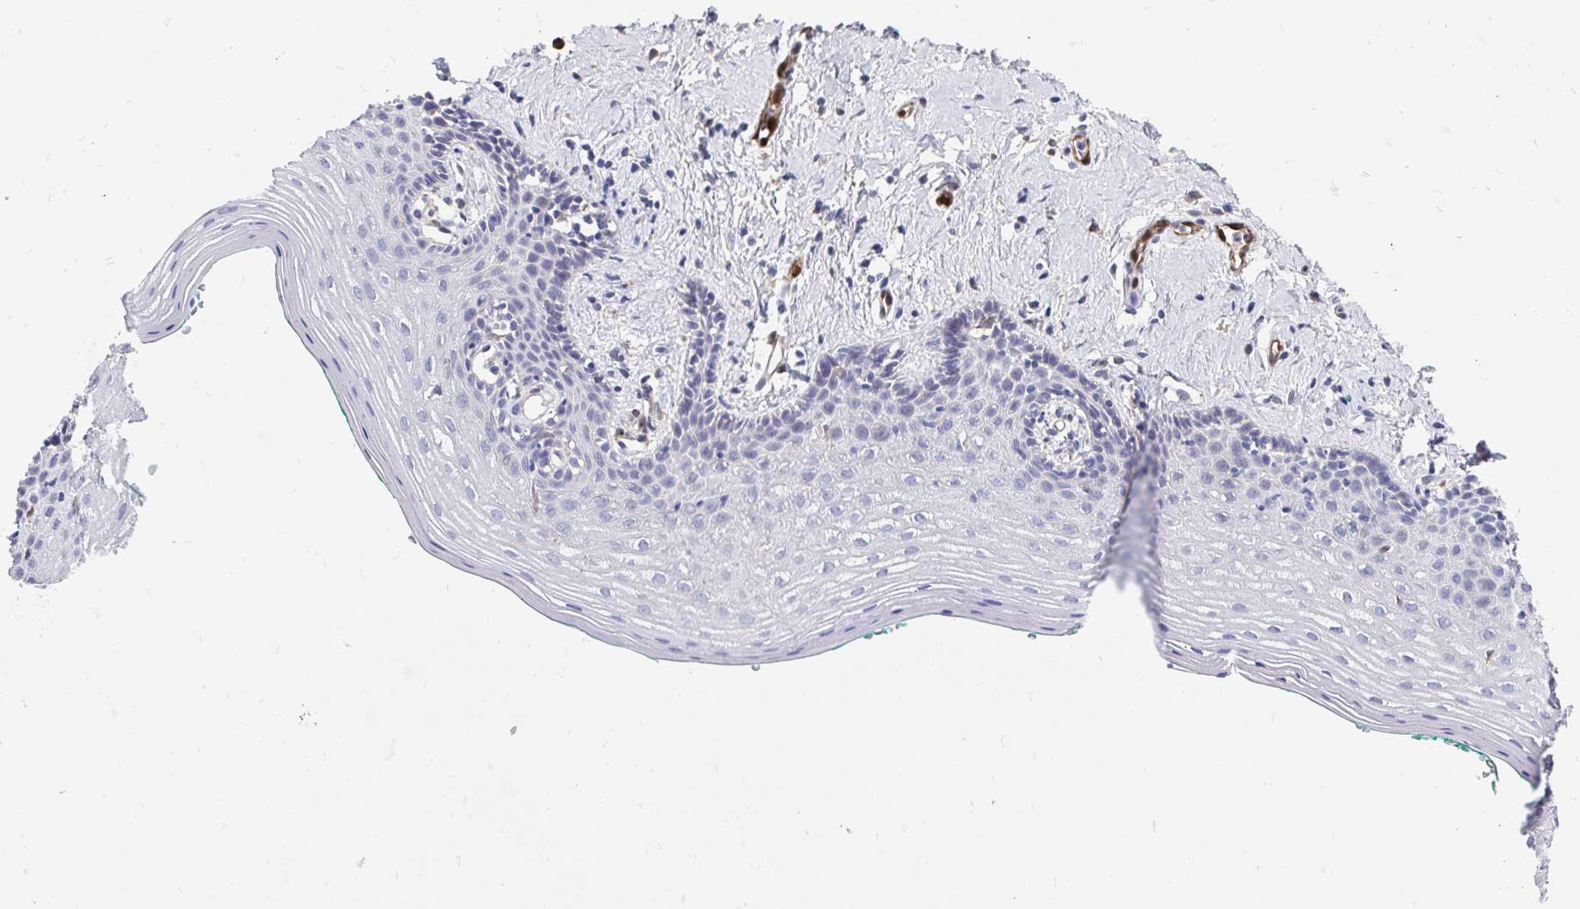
{"staining": {"intensity": "negative", "quantity": "none", "location": "none"}, "tissue": "vagina", "cell_type": "Squamous epithelial cells", "image_type": "normal", "snomed": [{"axis": "morphology", "description": "Normal tissue, NOS"}, {"axis": "topography", "description": "Vagina"}], "caption": "Squamous epithelial cells are negative for brown protein staining in normal vagina. Nuclei are stained in blue.", "gene": "CDKL1", "patient": {"sex": "female", "age": 42}}